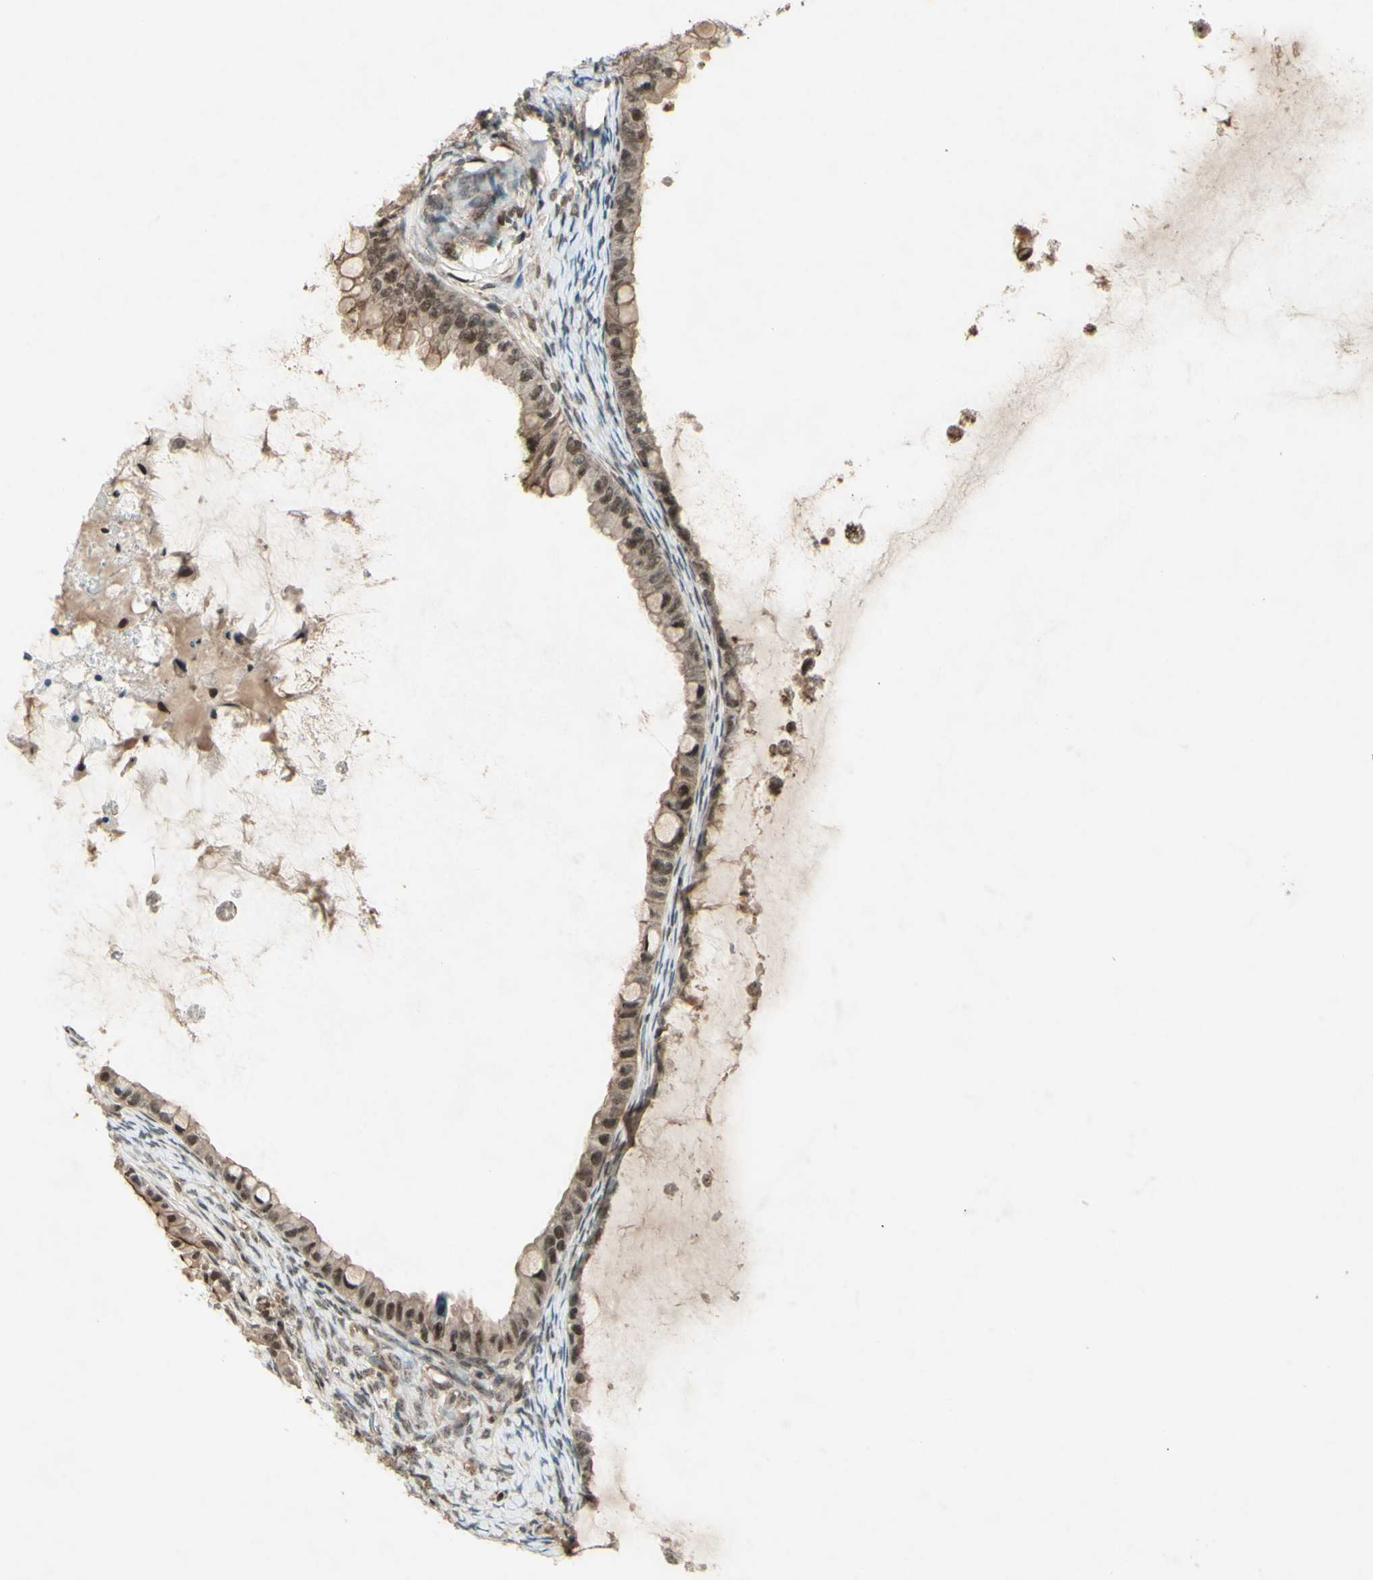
{"staining": {"intensity": "weak", "quantity": ">75%", "location": "cytoplasmic/membranous,nuclear"}, "tissue": "ovarian cancer", "cell_type": "Tumor cells", "image_type": "cancer", "snomed": [{"axis": "morphology", "description": "Cystadenocarcinoma, mucinous, NOS"}, {"axis": "topography", "description": "Ovary"}], "caption": "A micrograph showing weak cytoplasmic/membranous and nuclear staining in approximately >75% of tumor cells in ovarian cancer, as visualized by brown immunohistochemical staining.", "gene": "SNW1", "patient": {"sex": "female", "age": 80}}